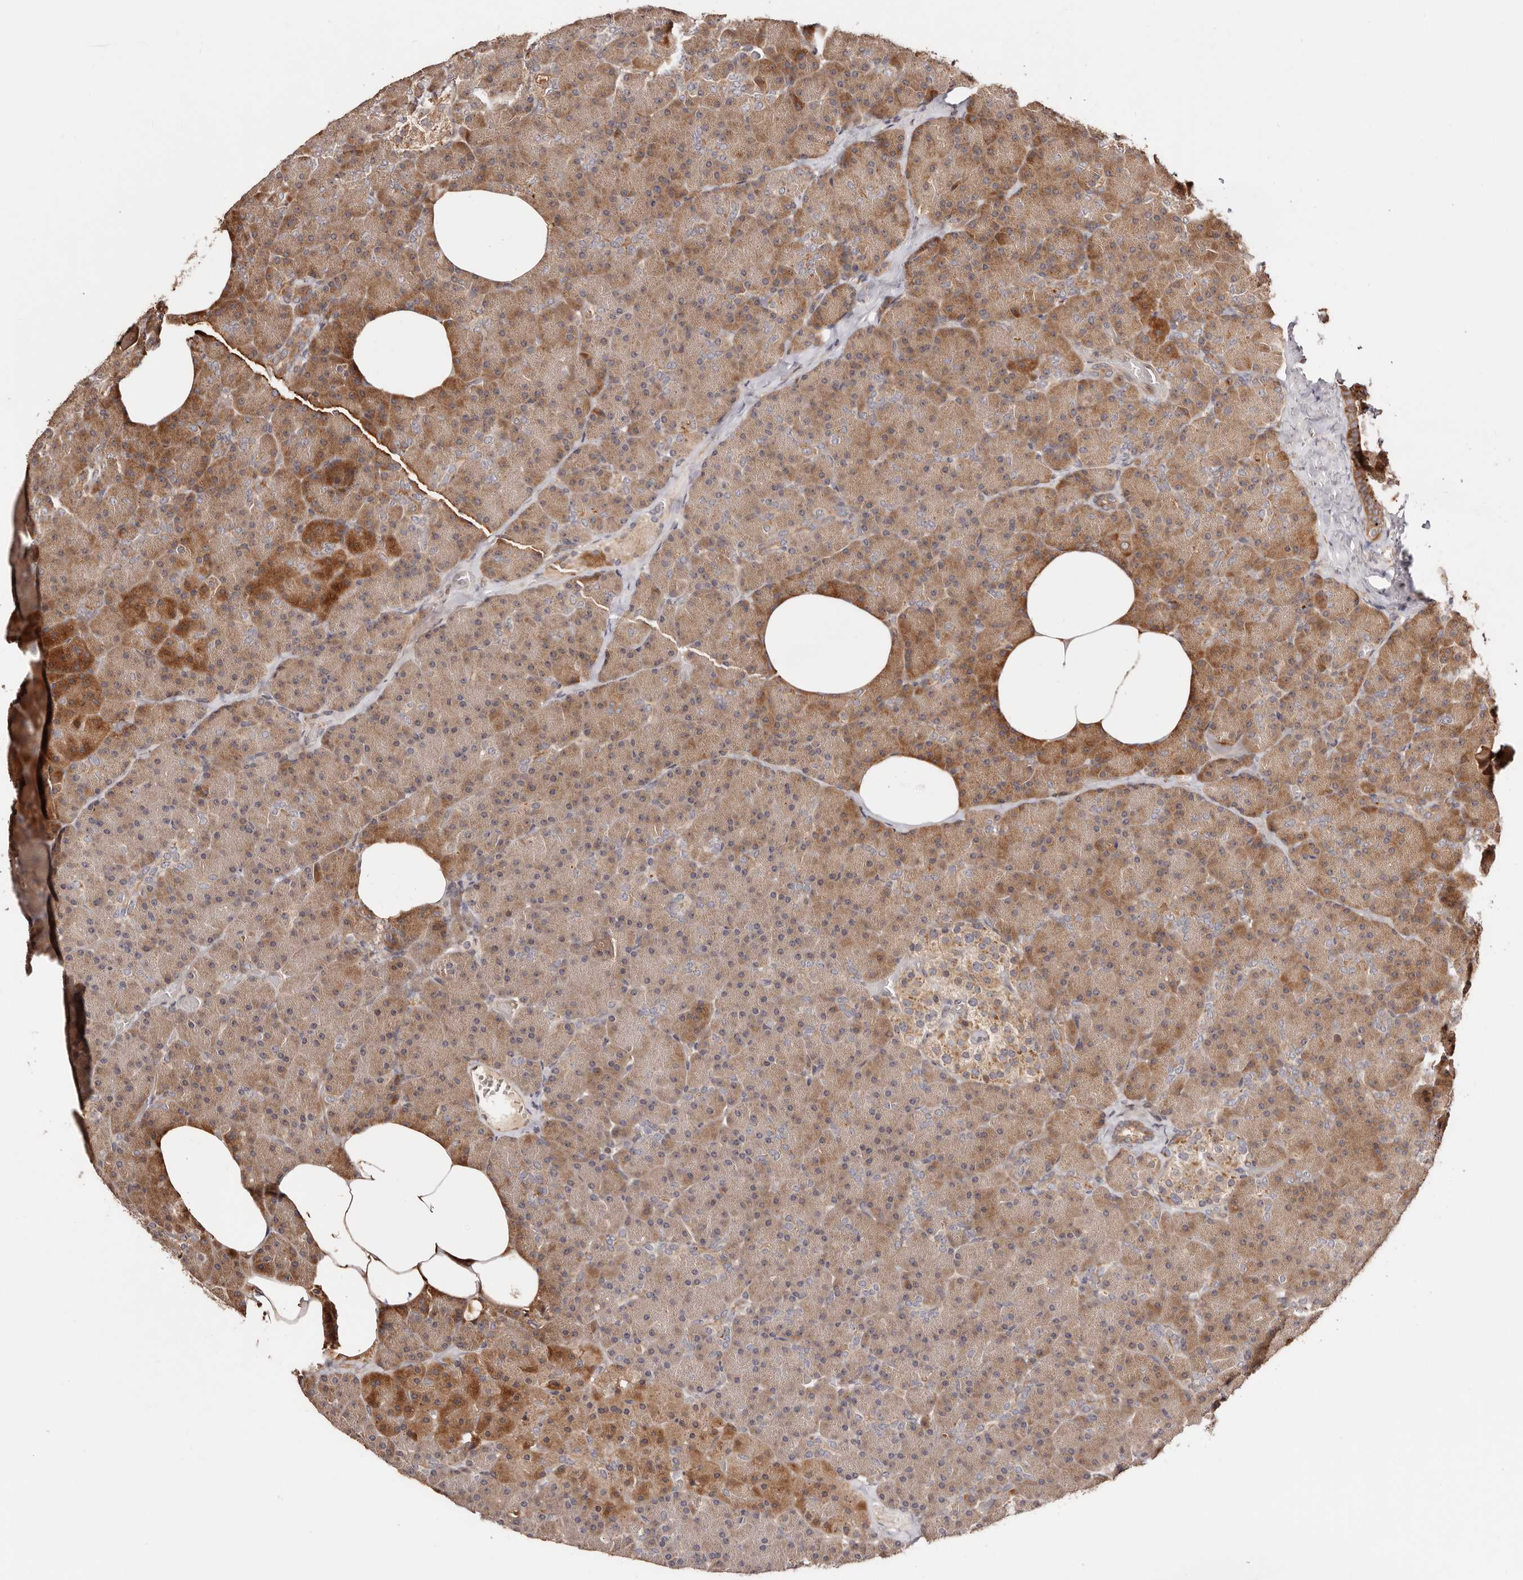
{"staining": {"intensity": "moderate", "quantity": "25%-75%", "location": "cytoplasmic/membranous"}, "tissue": "pancreas", "cell_type": "Exocrine glandular cells", "image_type": "normal", "snomed": [{"axis": "morphology", "description": "Normal tissue, NOS"}, {"axis": "morphology", "description": "Carcinoid, malignant, NOS"}, {"axis": "topography", "description": "Pancreas"}], "caption": "The micrograph shows staining of unremarkable pancreas, revealing moderate cytoplasmic/membranous protein staining (brown color) within exocrine glandular cells.", "gene": "PTPN22", "patient": {"sex": "female", "age": 35}}